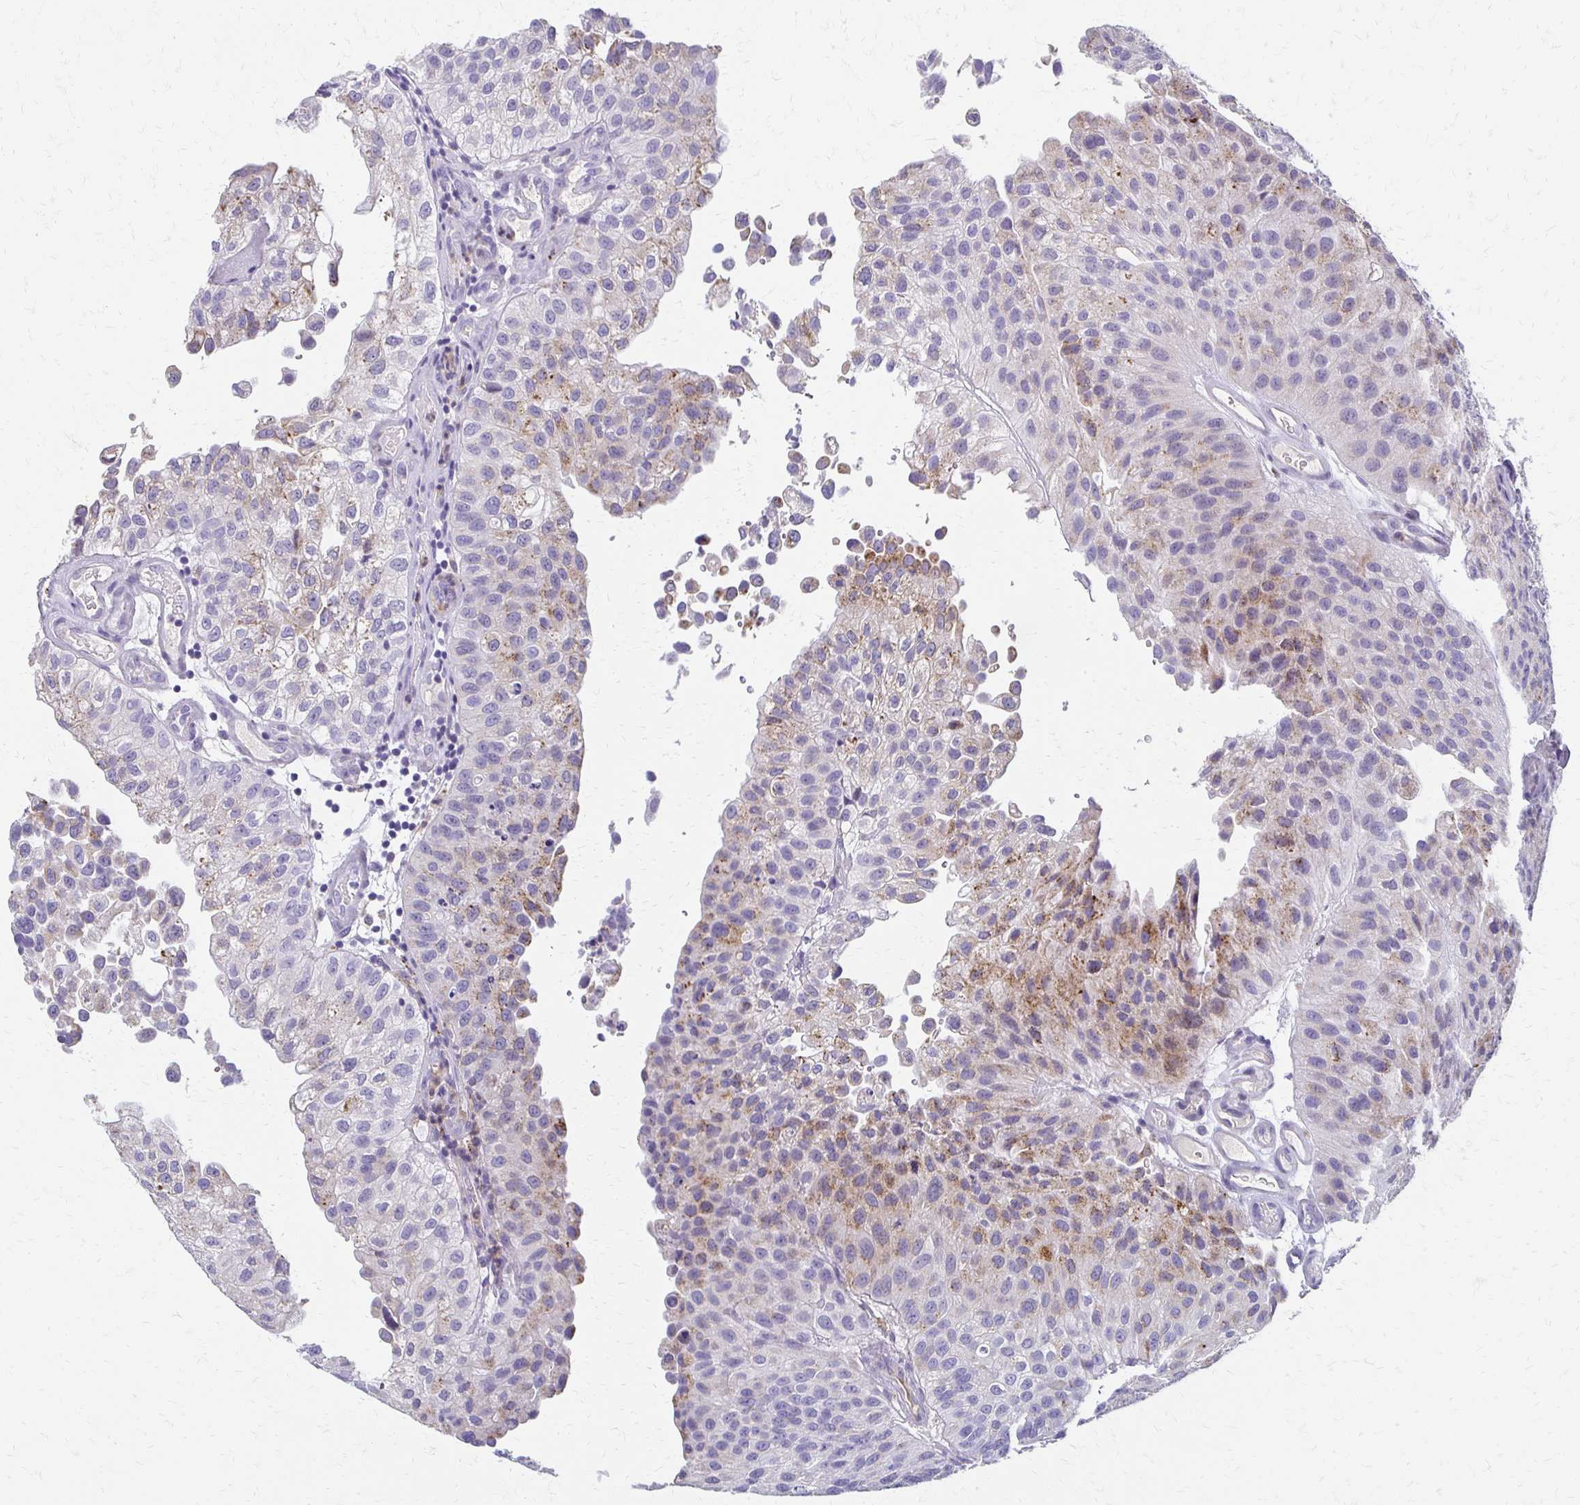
{"staining": {"intensity": "moderate", "quantity": "<25%", "location": "cytoplasmic/membranous"}, "tissue": "urothelial cancer", "cell_type": "Tumor cells", "image_type": "cancer", "snomed": [{"axis": "morphology", "description": "Urothelial carcinoma, NOS"}, {"axis": "topography", "description": "Urinary bladder"}], "caption": "Immunohistochemical staining of transitional cell carcinoma reveals moderate cytoplasmic/membranous protein expression in approximately <25% of tumor cells. (DAB (3,3'-diaminobenzidine) IHC, brown staining for protein, blue staining for nuclei).", "gene": "BBS12", "patient": {"sex": "male", "age": 87}}